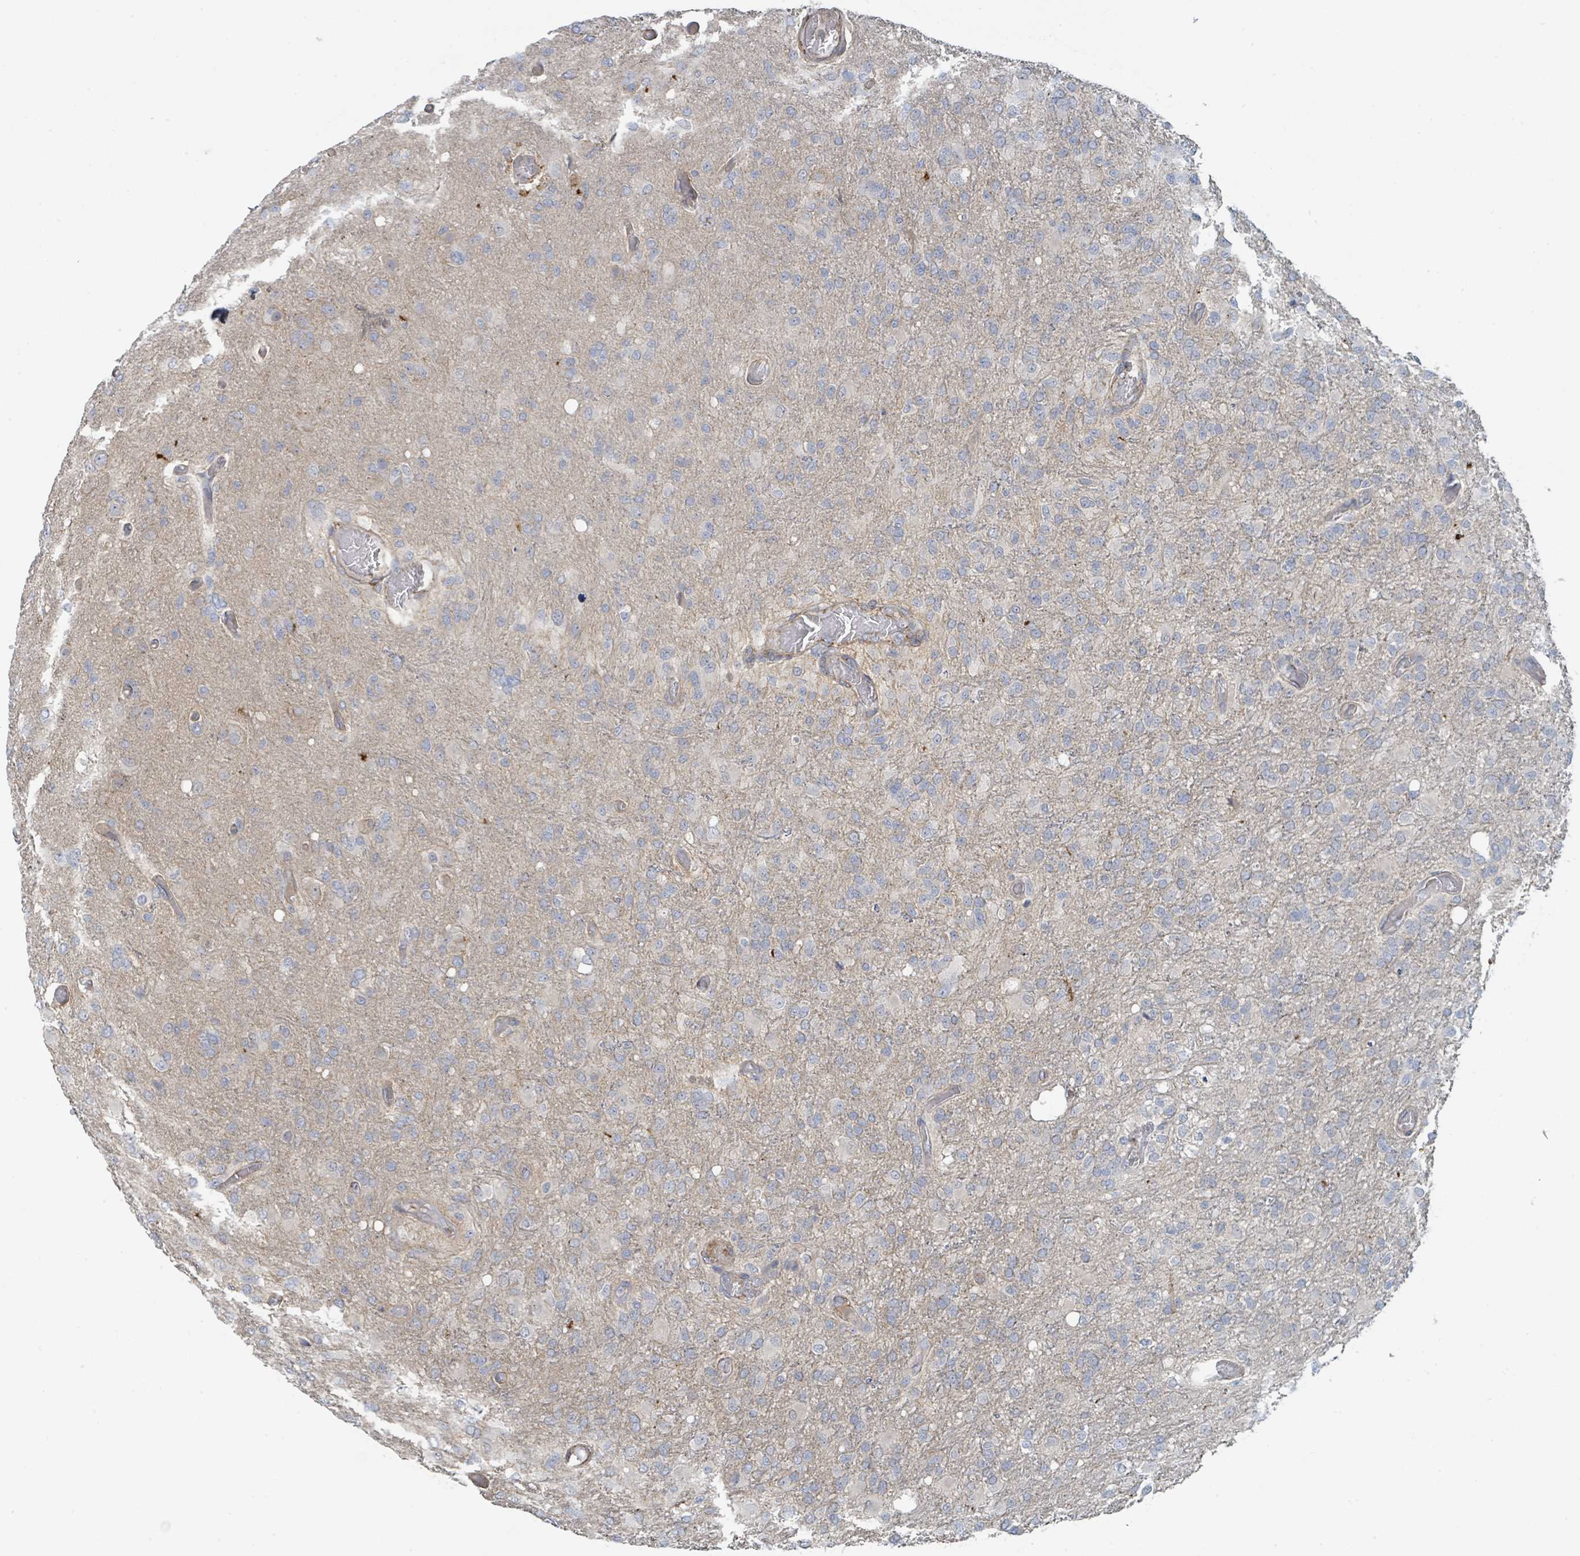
{"staining": {"intensity": "negative", "quantity": "none", "location": "none"}, "tissue": "glioma", "cell_type": "Tumor cells", "image_type": "cancer", "snomed": [{"axis": "morphology", "description": "Glioma, malignant, High grade"}, {"axis": "topography", "description": "Brain"}], "caption": "This is an IHC image of human glioma. There is no expression in tumor cells.", "gene": "LRRC42", "patient": {"sex": "female", "age": 74}}